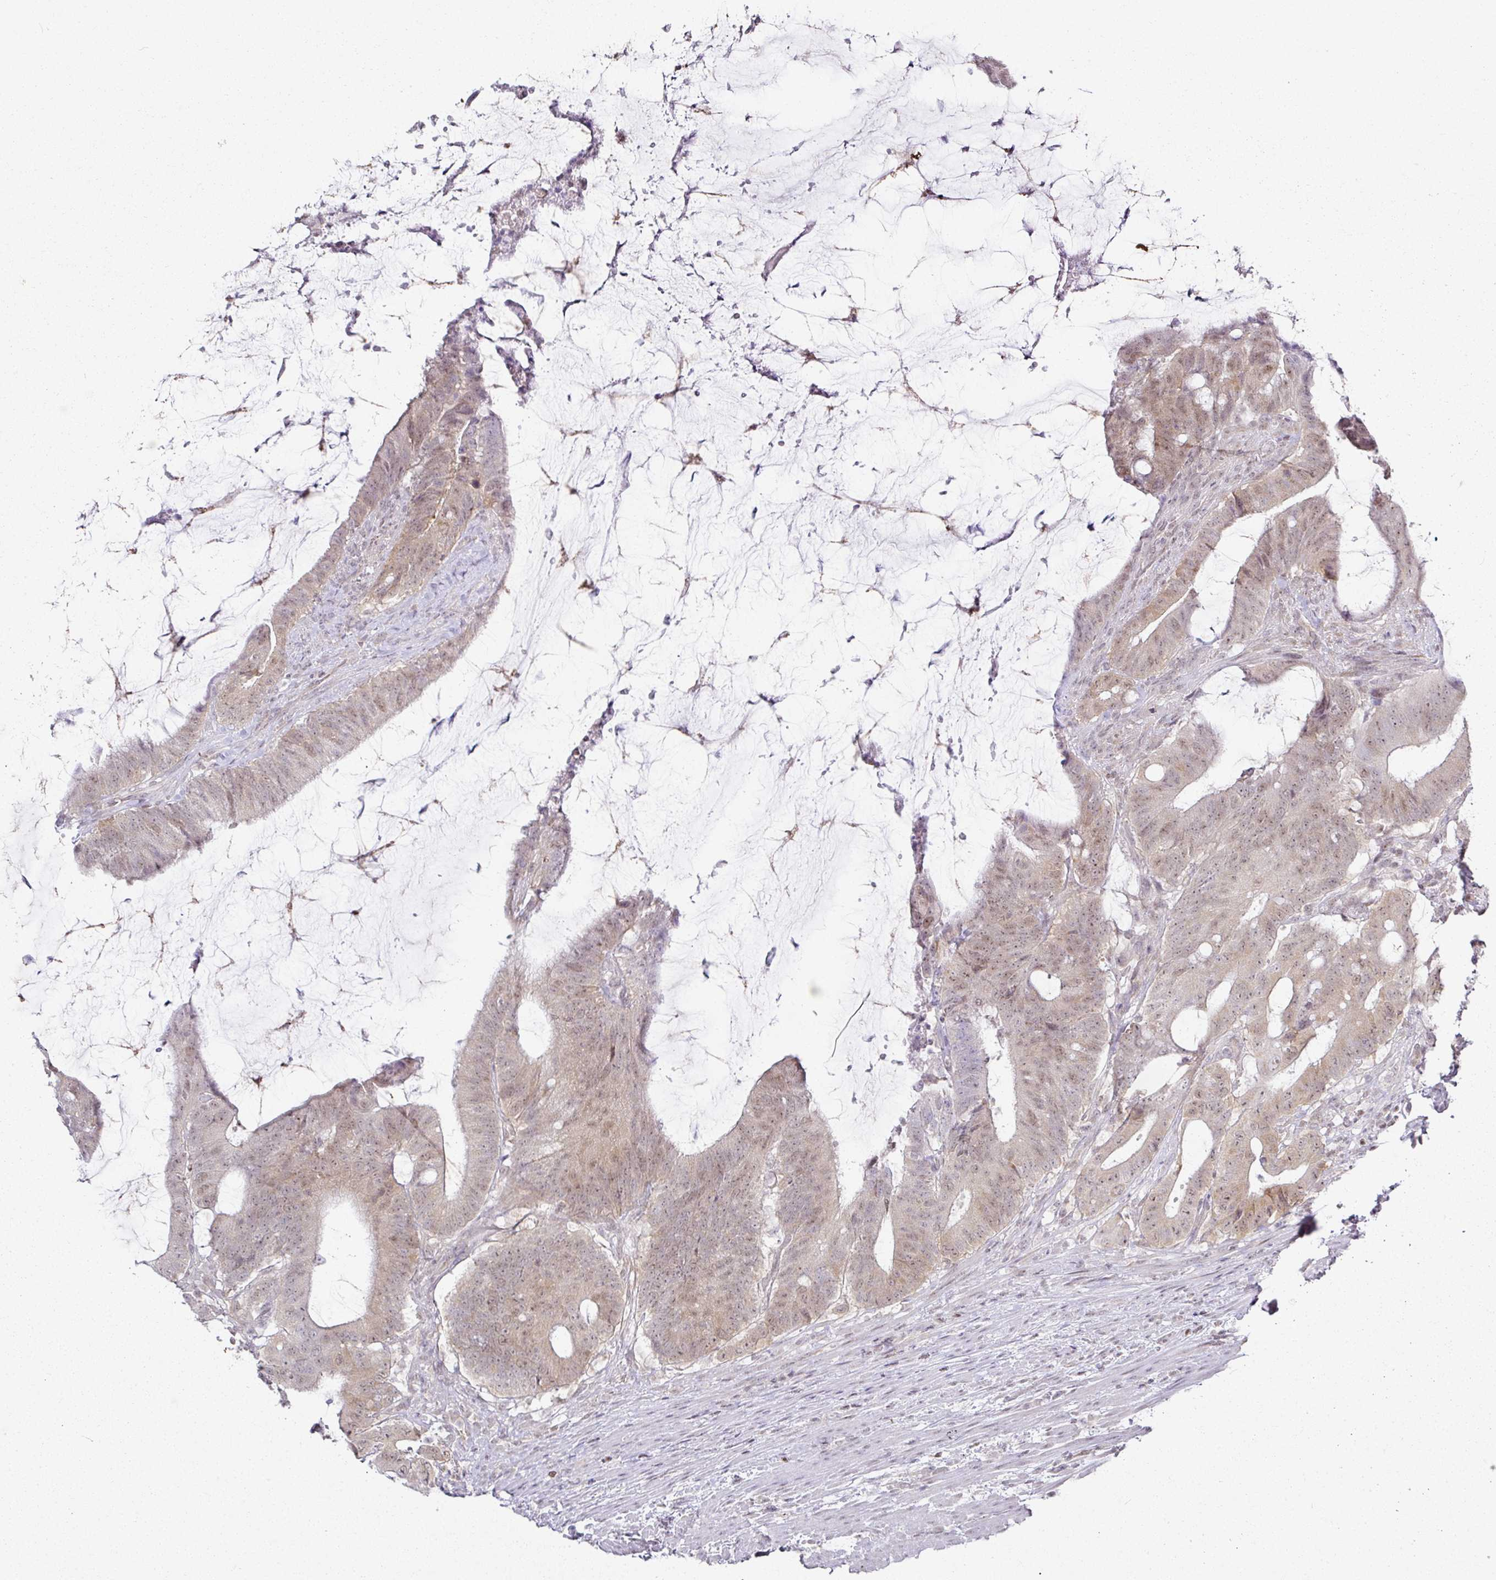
{"staining": {"intensity": "weak", "quantity": "25%-75%", "location": "cytoplasmic/membranous,nuclear"}, "tissue": "colorectal cancer", "cell_type": "Tumor cells", "image_type": "cancer", "snomed": [{"axis": "morphology", "description": "Adenocarcinoma, NOS"}, {"axis": "topography", "description": "Colon"}], "caption": "Colorectal cancer stained for a protein shows weak cytoplasmic/membranous and nuclear positivity in tumor cells.", "gene": "FAM32A", "patient": {"sex": "female", "age": 43}}